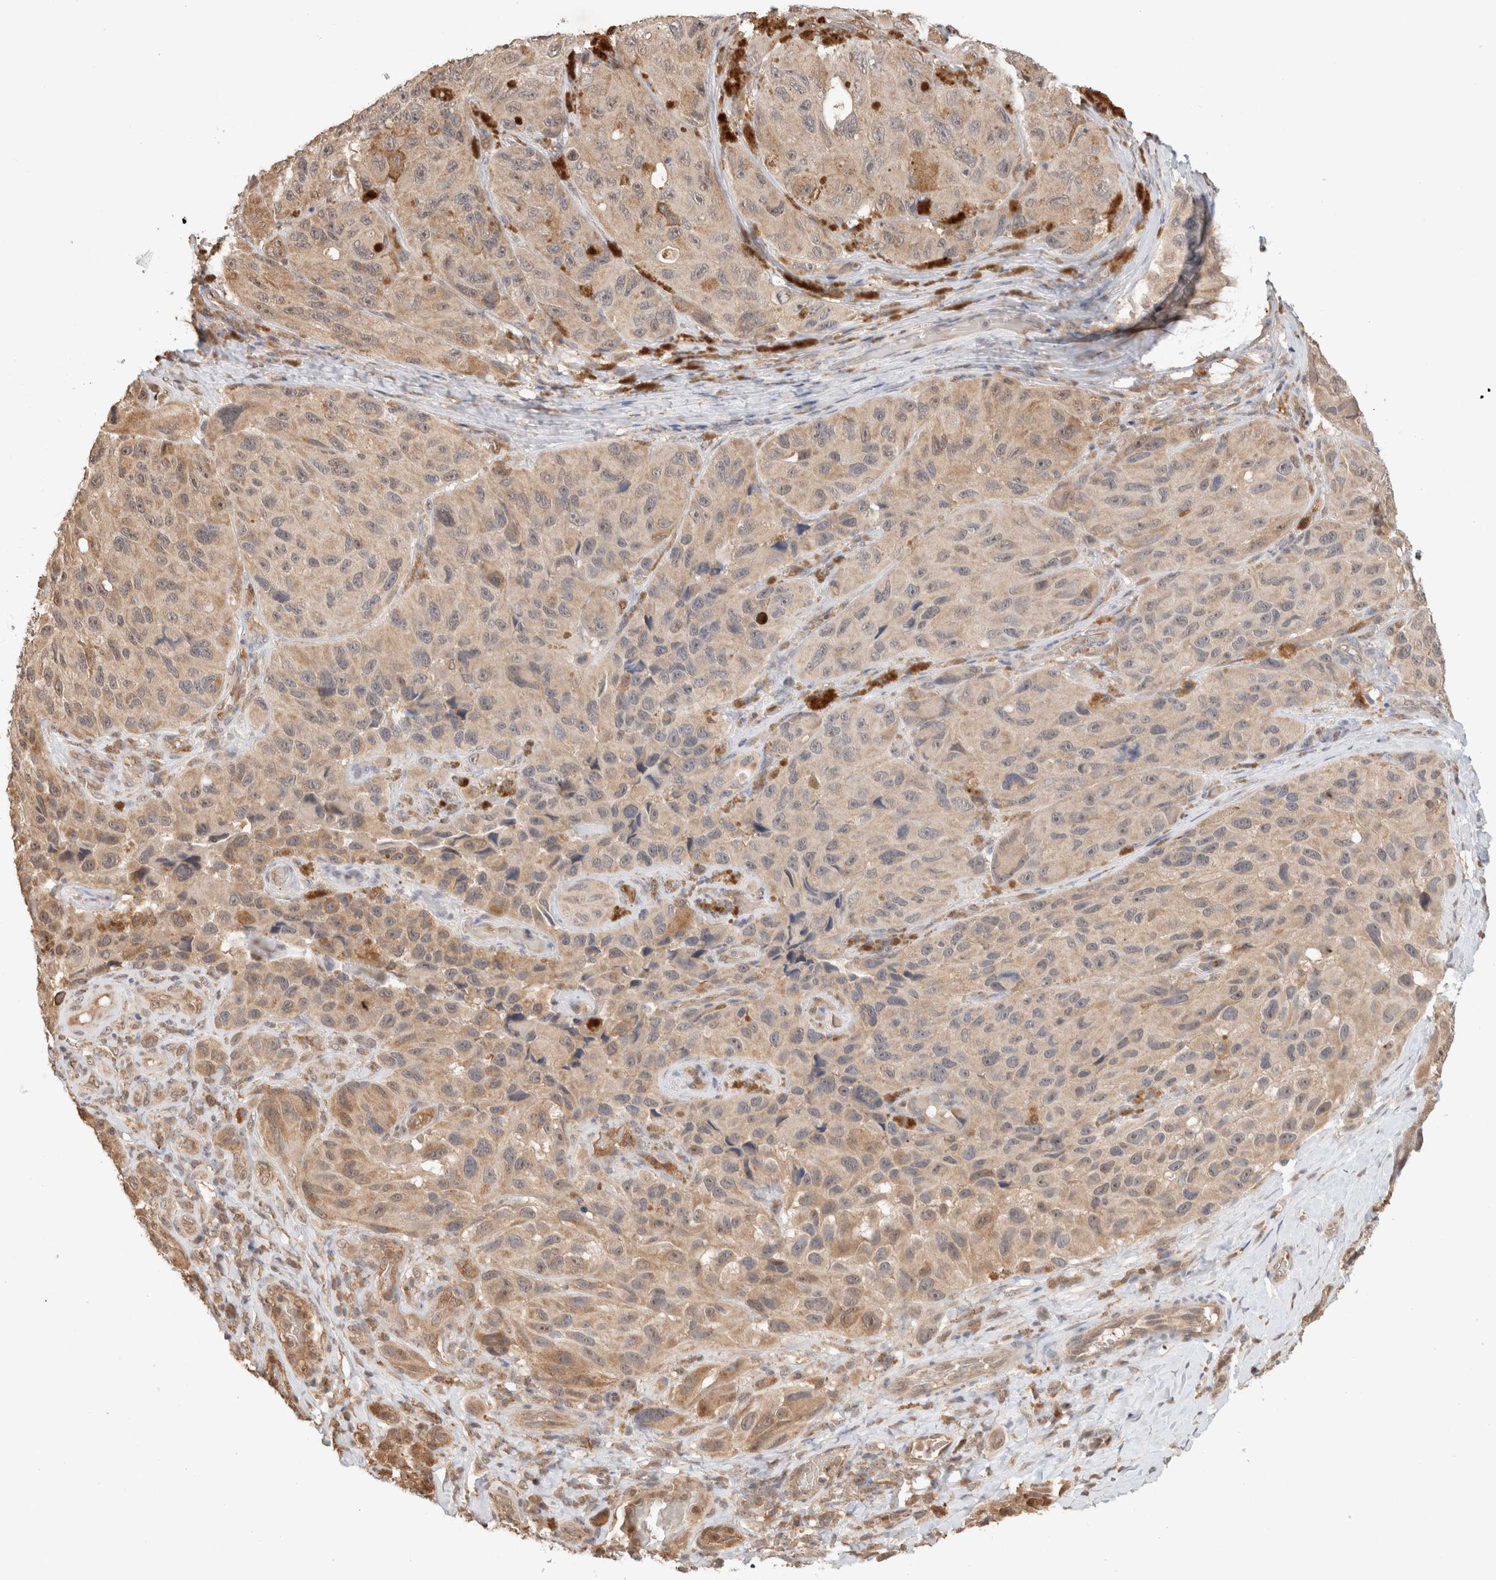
{"staining": {"intensity": "weak", "quantity": "25%-75%", "location": "cytoplasmic/membranous"}, "tissue": "melanoma", "cell_type": "Tumor cells", "image_type": "cancer", "snomed": [{"axis": "morphology", "description": "Malignant melanoma, NOS"}, {"axis": "topography", "description": "Skin"}], "caption": "Protein staining by immunohistochemistry (IHC) exhibits weak cytoplasmic/membranous expression in about 25%-75% of tumor cells in melanoma.", "gene": "CA13", "patient": {"sex": "female", "age": 73}}